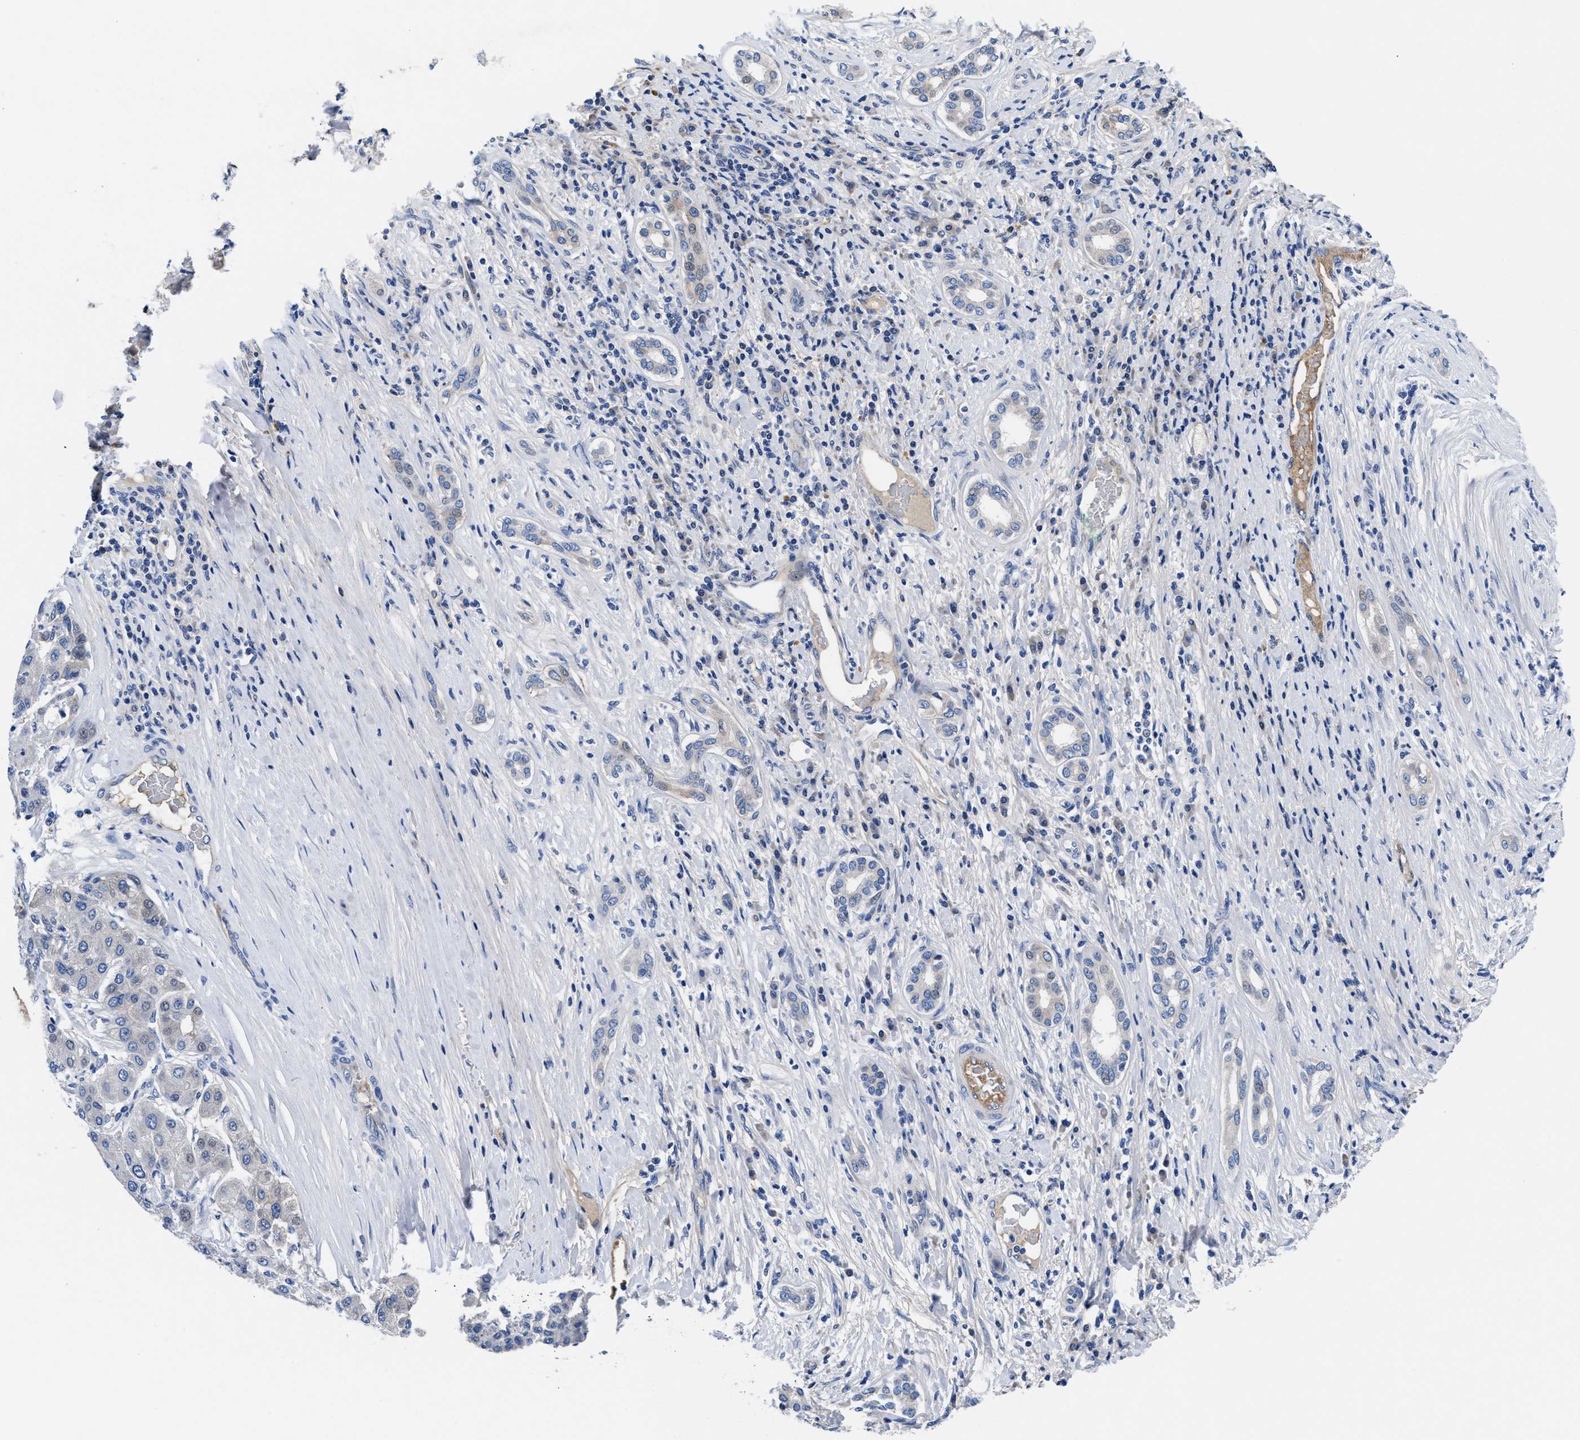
{"staining": {"intensity": "negative", "quantity": "none", "location": "none"}, "tissue": "liver cancer", "cell_type": "Tumor cells", "image_type": "cancer", "snomed": [{"axis": "morphology", "description": "Carcinoma, Hepatocellular, NOS"}, {"axis": "topography", "description": "Liver"}], "caption": "Immunohistochemistry of human liver cancer (hepatocellular carcinoma) demonstrates no positivity in tumor cells. (DAB IHC visualized using brightfield microscopy, high magnification).", "gene": "DHRS13", "patient": {"sex": "male", "age": 65}}